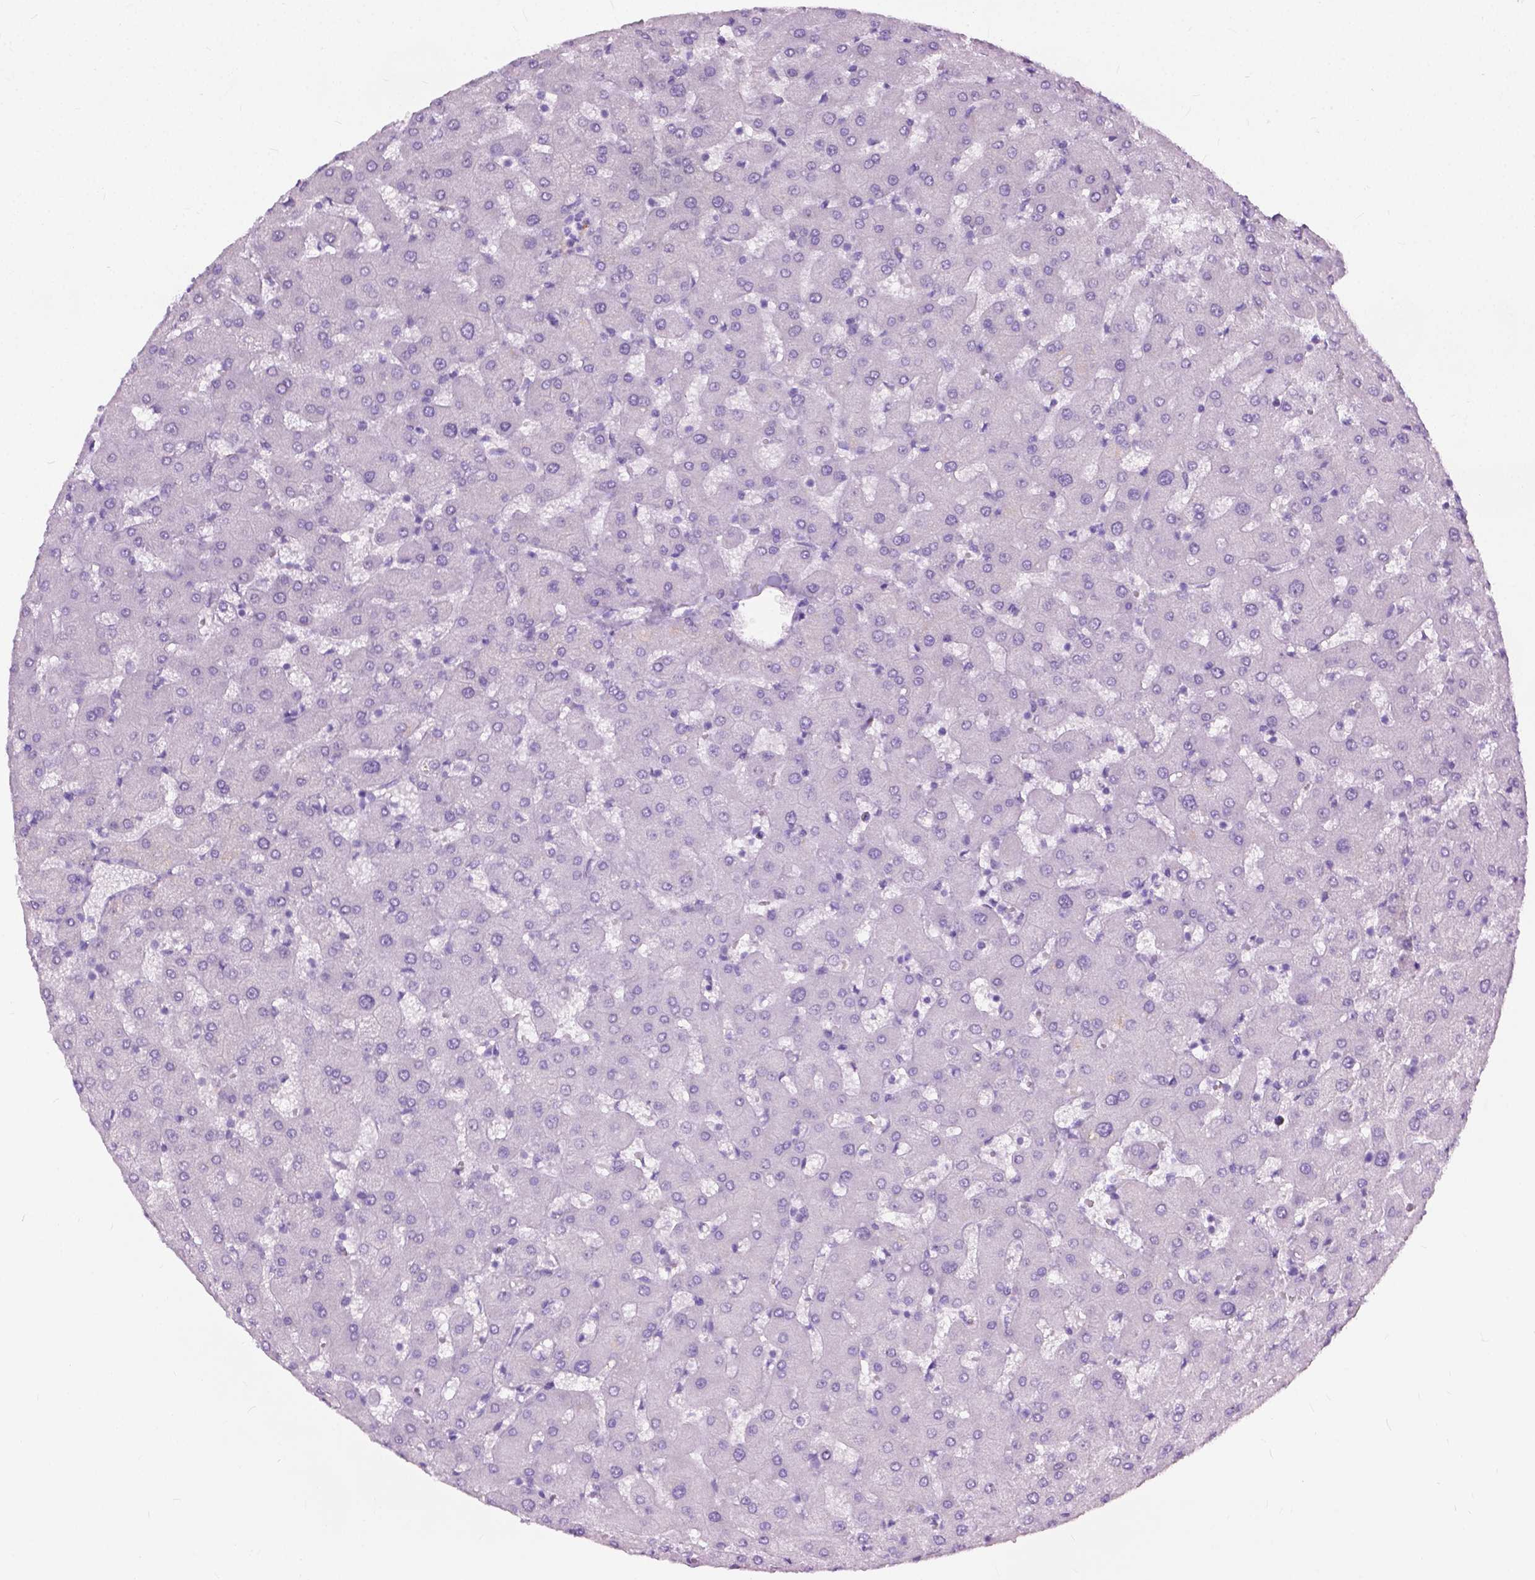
{"staining": {"intensity": "negative", "quantity": "none", "location": "none"}, "tissue": "liver", "cell_type": "Cholangiocytes", "image_type": "normal", "snomed": [{"axis": "morphology", "description": "Normal tissue, NOS"}, {"axis": "topography", "description": "Liver"}], "caption": "Cholangiocytes are negative for protein expression in normal human liver. (Brightfield microscopy of DAB (3,3'-diaminobenzidine) IHC at high magnification).", "gene": "GPR37L1", "patient": {"sex": "female", "age": 63}}